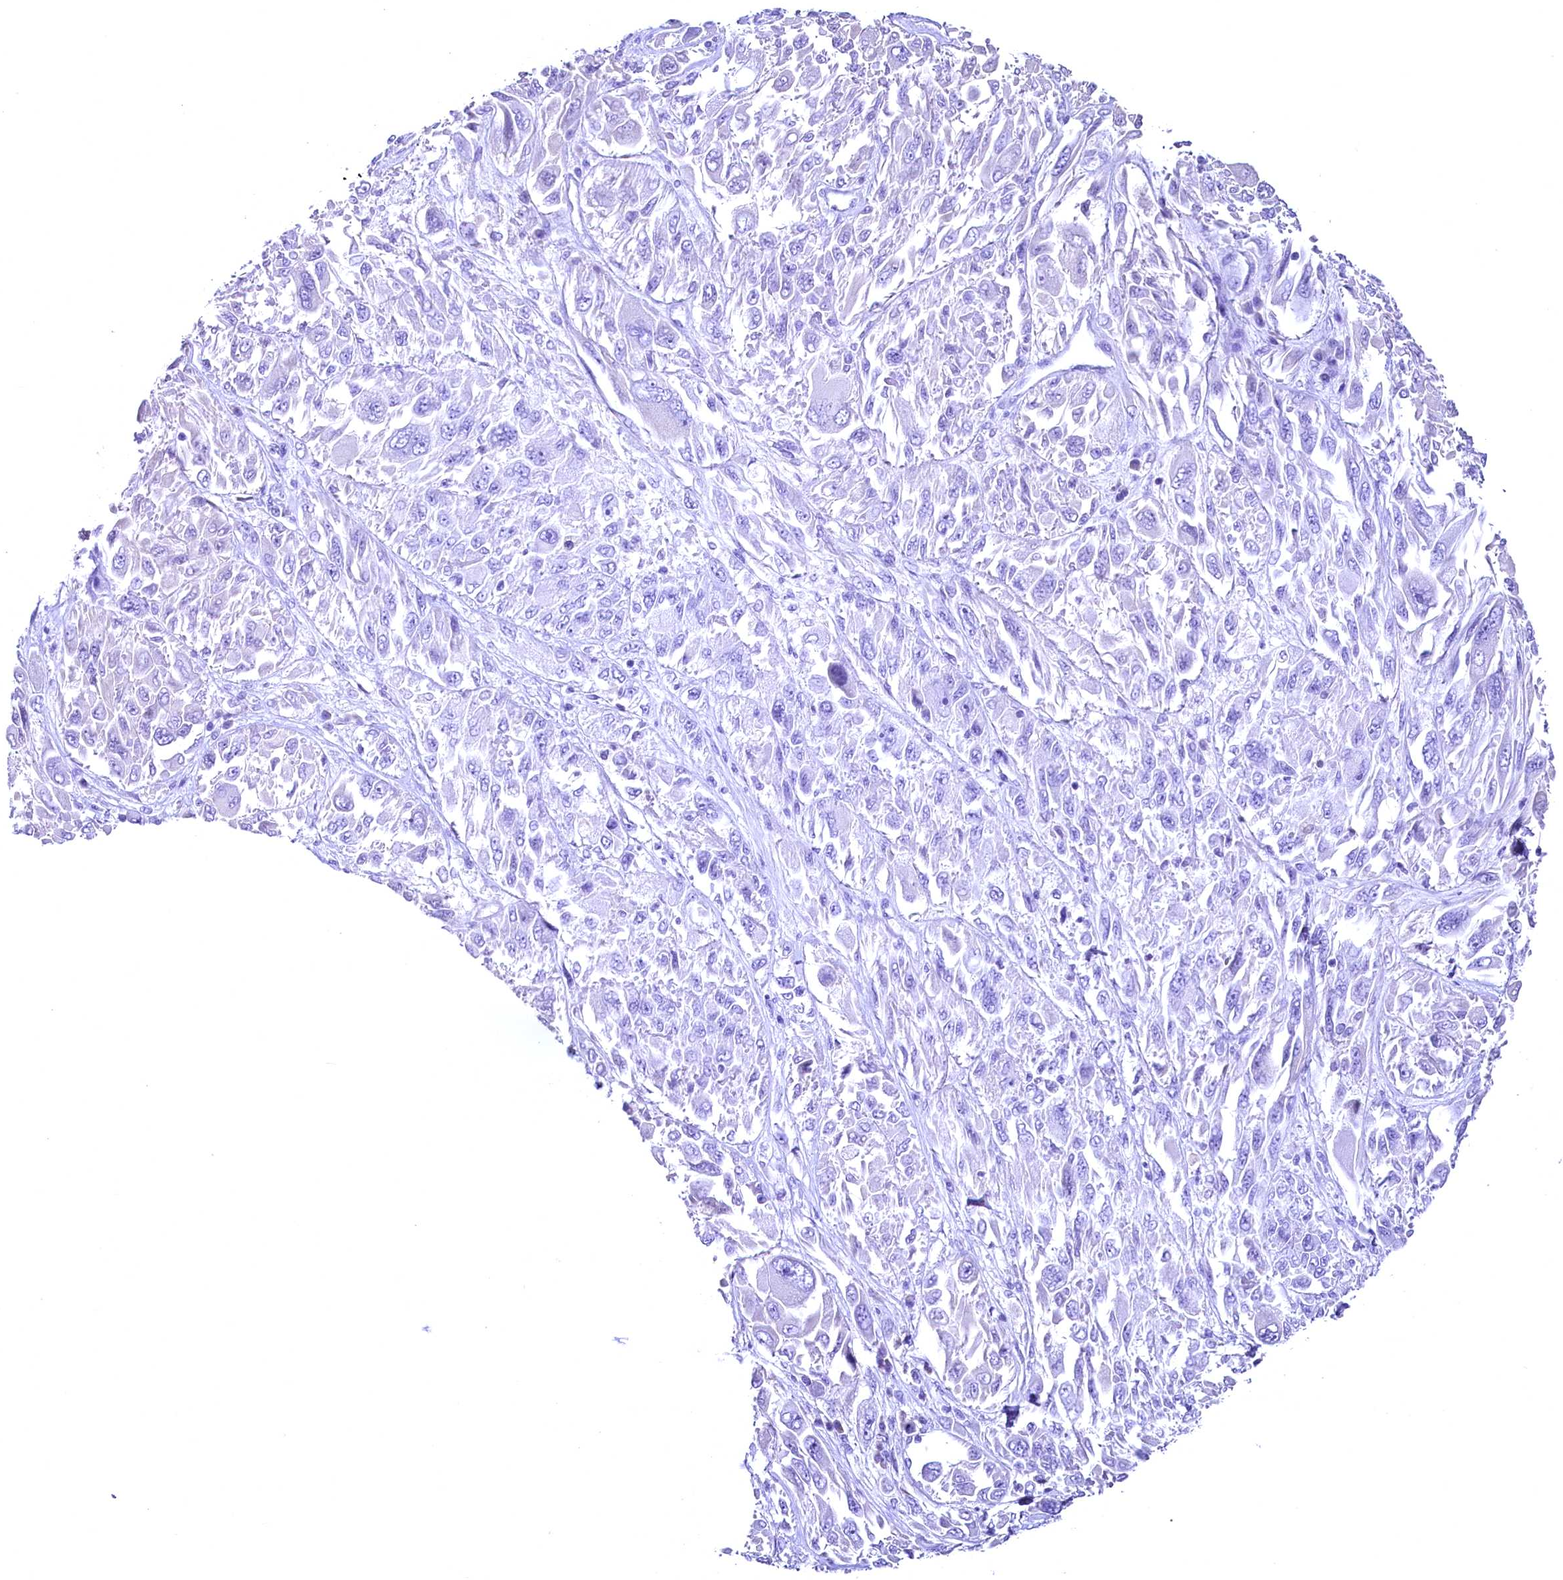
{"staining": {"intensity": "negative", "quantity": "none", "location": "none"}, "tissue": "melanoma", "cell_type": "Tumor cells", "image_type": "cancer", "snomed": [{"axis": "morphology", "description": "Malignant melanoma, NOS"}, {"axis": "topography", "description": "Skin"}], "caption": "A high-resolution photomicrograph shows IHC staining of melanoma, which displays no significant staining in tumor cells.", "gene": "SKIDA1", "patient": {"sex": "female", "age": 91}}